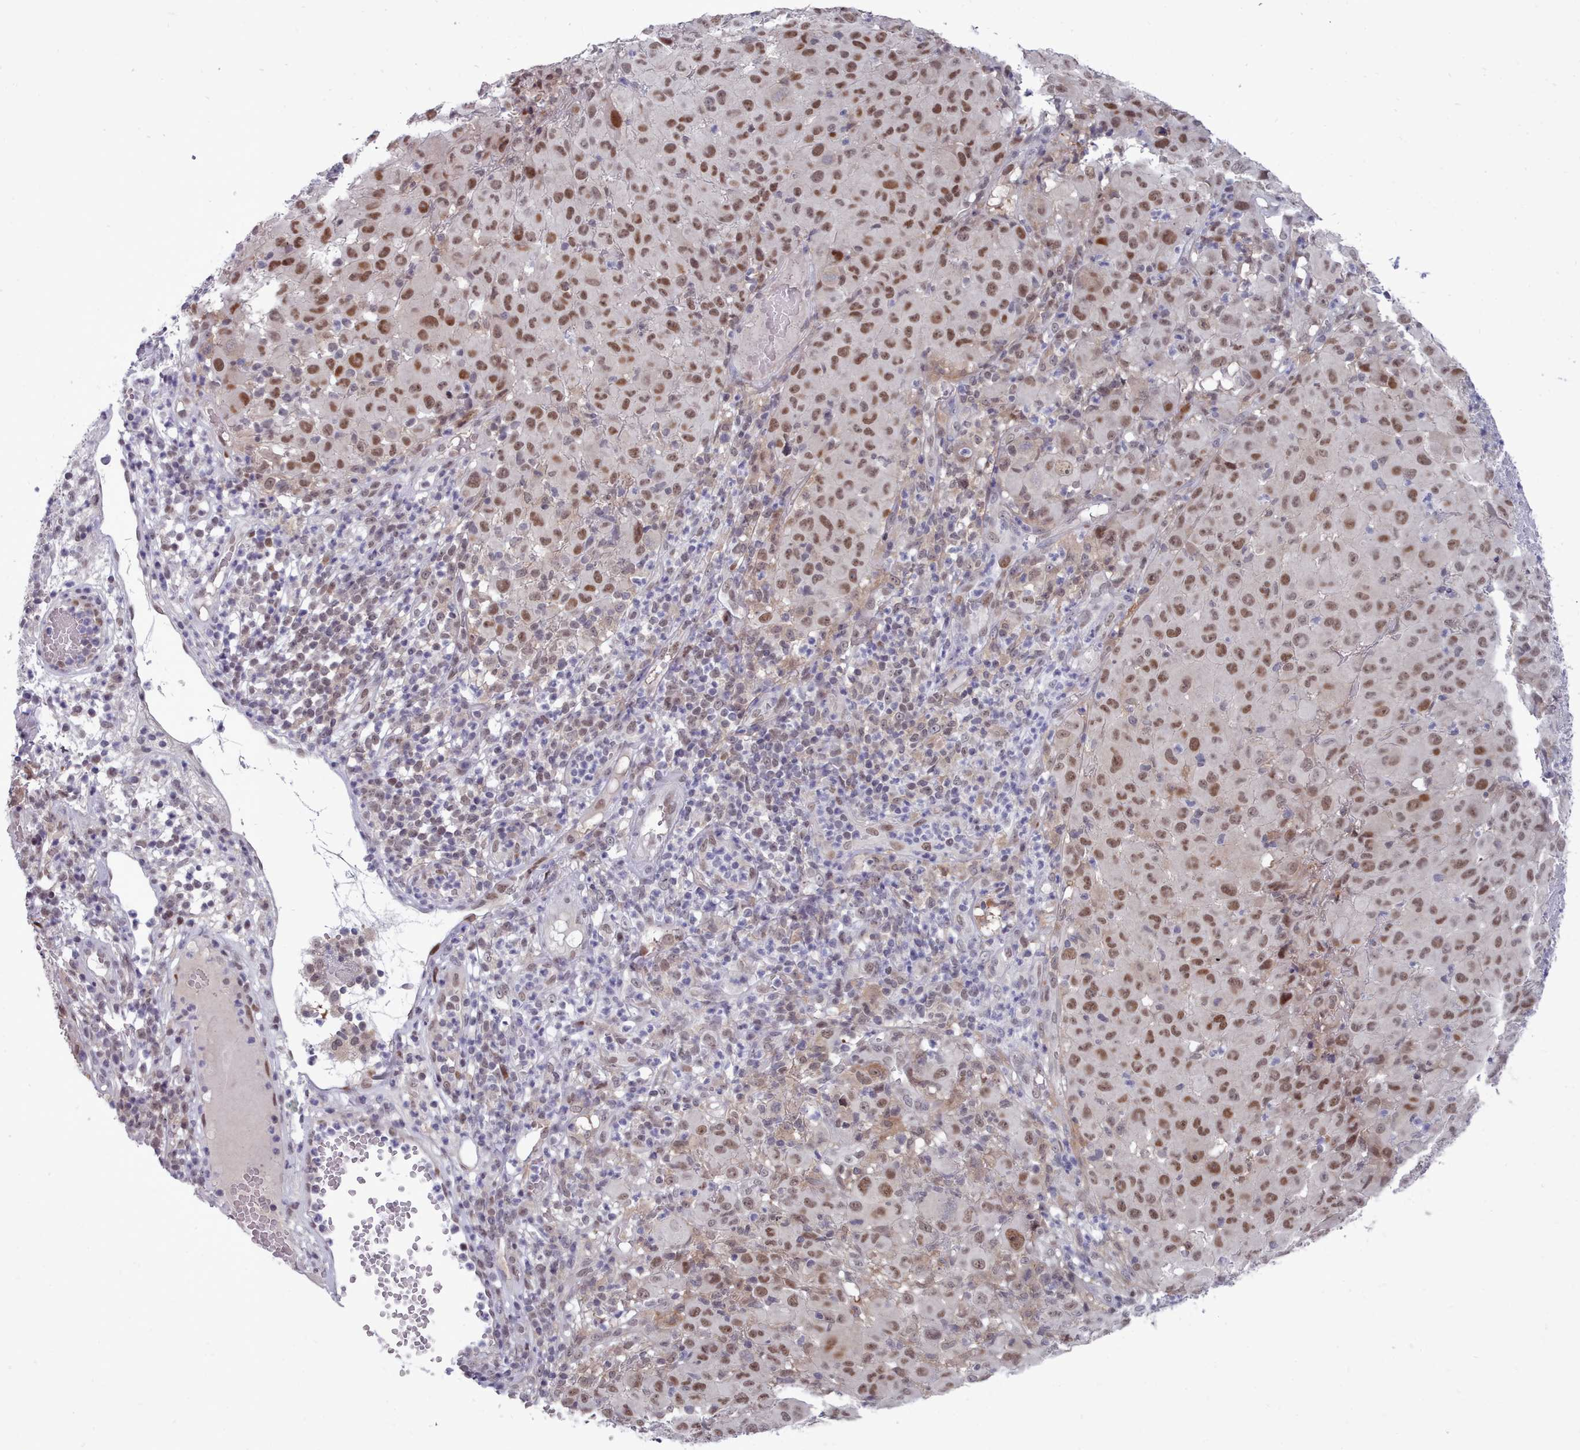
{"staining": {"intensity": "moderate", "quantity": ">75%", "location": "nuclear"}, "tissue": "melanoma", "cell_type": "Tumor cells", "image_type": "cancer", "snomed": [{"axis": "morphology", "description": "Malignant melanoma, NOS"}, {"axis": "topography", "description": "Skin"}], "caption": "This is an image of immunohistochemistry (IHC) staining of melanoma, which shows moderate positivity in the nuclear of tumor cells.", "gene": "GINS1", "patient": {"sex": "male", "age": 73}}